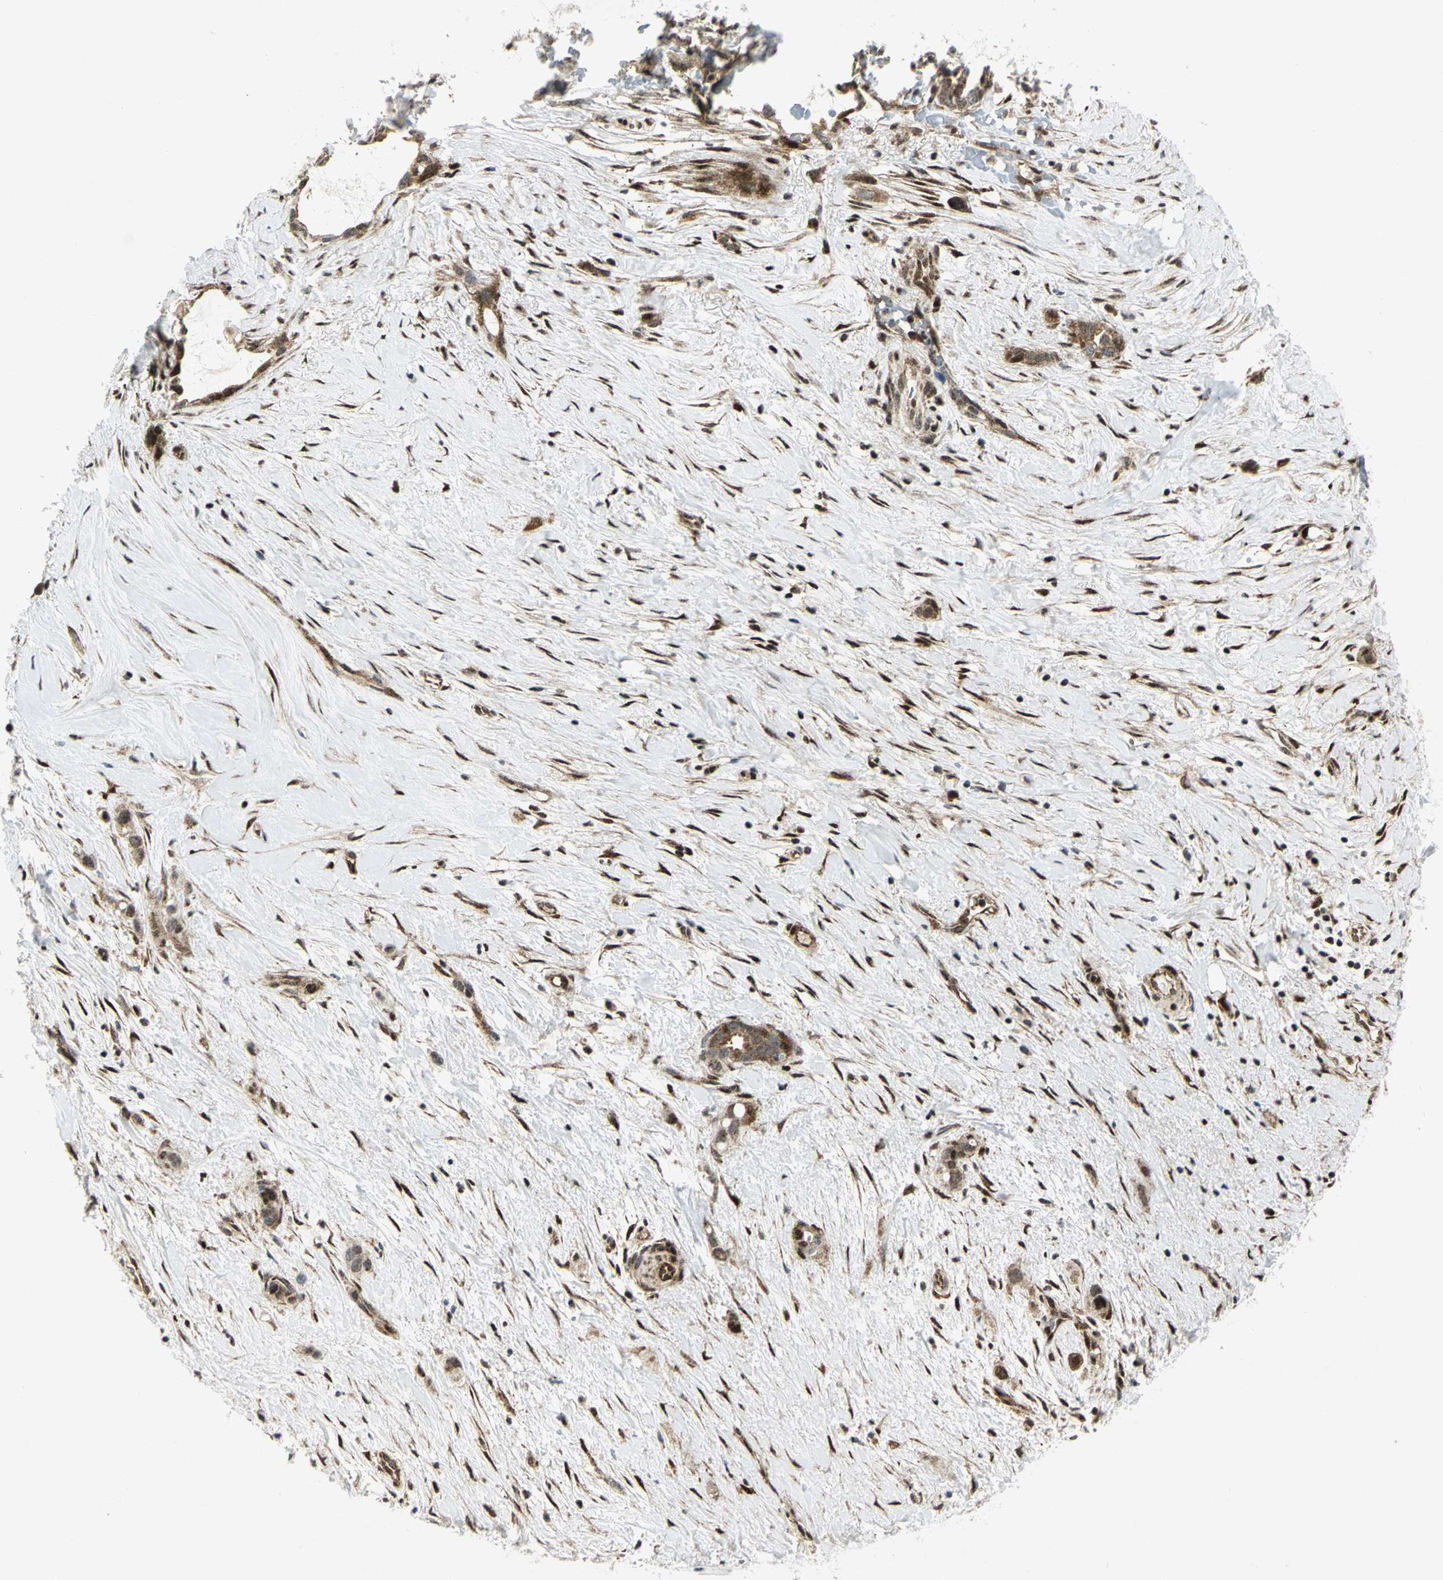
{"staining": {"intensity": "strong", "quantity": ">75%", "location": "cytoplasmic/membranous,nuclear"}, "tissue": "liver cancer", "cell_type": "Tumor cells", "image_type": "cancer", "snomed": [{"axis": "morphology", "description": "Cholangiocarcinoma"}, {"axis": "topography", "description": "Liver"}], "caption": "This histopathology image shows liver cancer stained with IHC to label a protein in brown. The cytoplasmic/membranous and nuclear of tumor cells show strong positivity for the protein. Nuclei are counter-stained blue.", "gene": "COPS5", "patient": {"sex": "female", "age": 65}}